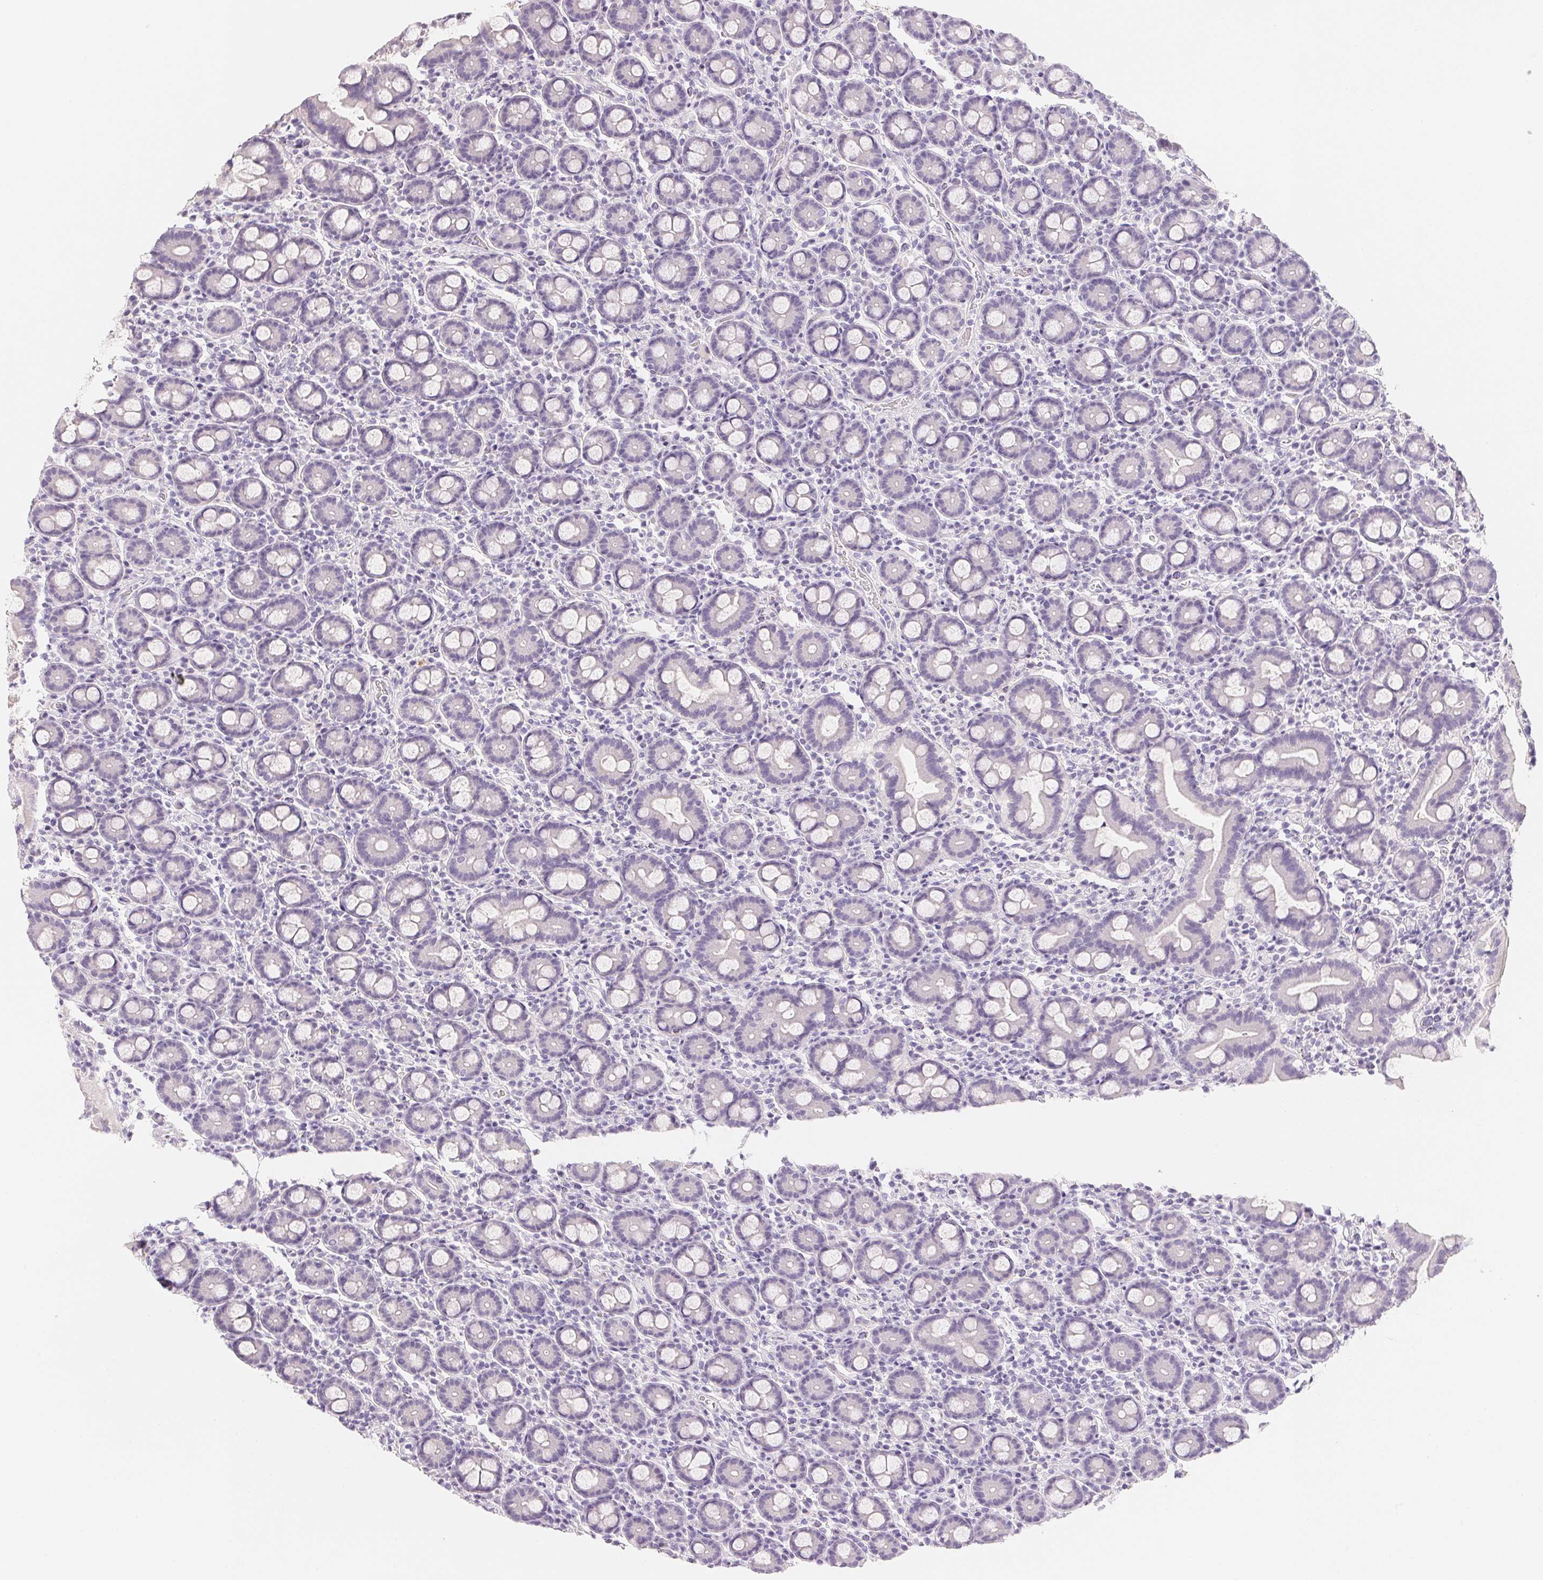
{"staining": {"intensity": "negative", "quantity": "none", "location": "none"}, "tissue": "small intestine", "cell_type": "Glandular cells", "image_type": "normal", "snomed": [{"axis": "morphology", "description": "Normal tissue, NOS"}, {"axis": "topography", "description": "Small intestine"}], "caption": "Photomicrograph shows no significant protein expression in glandular cells of normal small intestine.", "gene": "ACP3", "patient": {"sex": "male", "age": 26}}